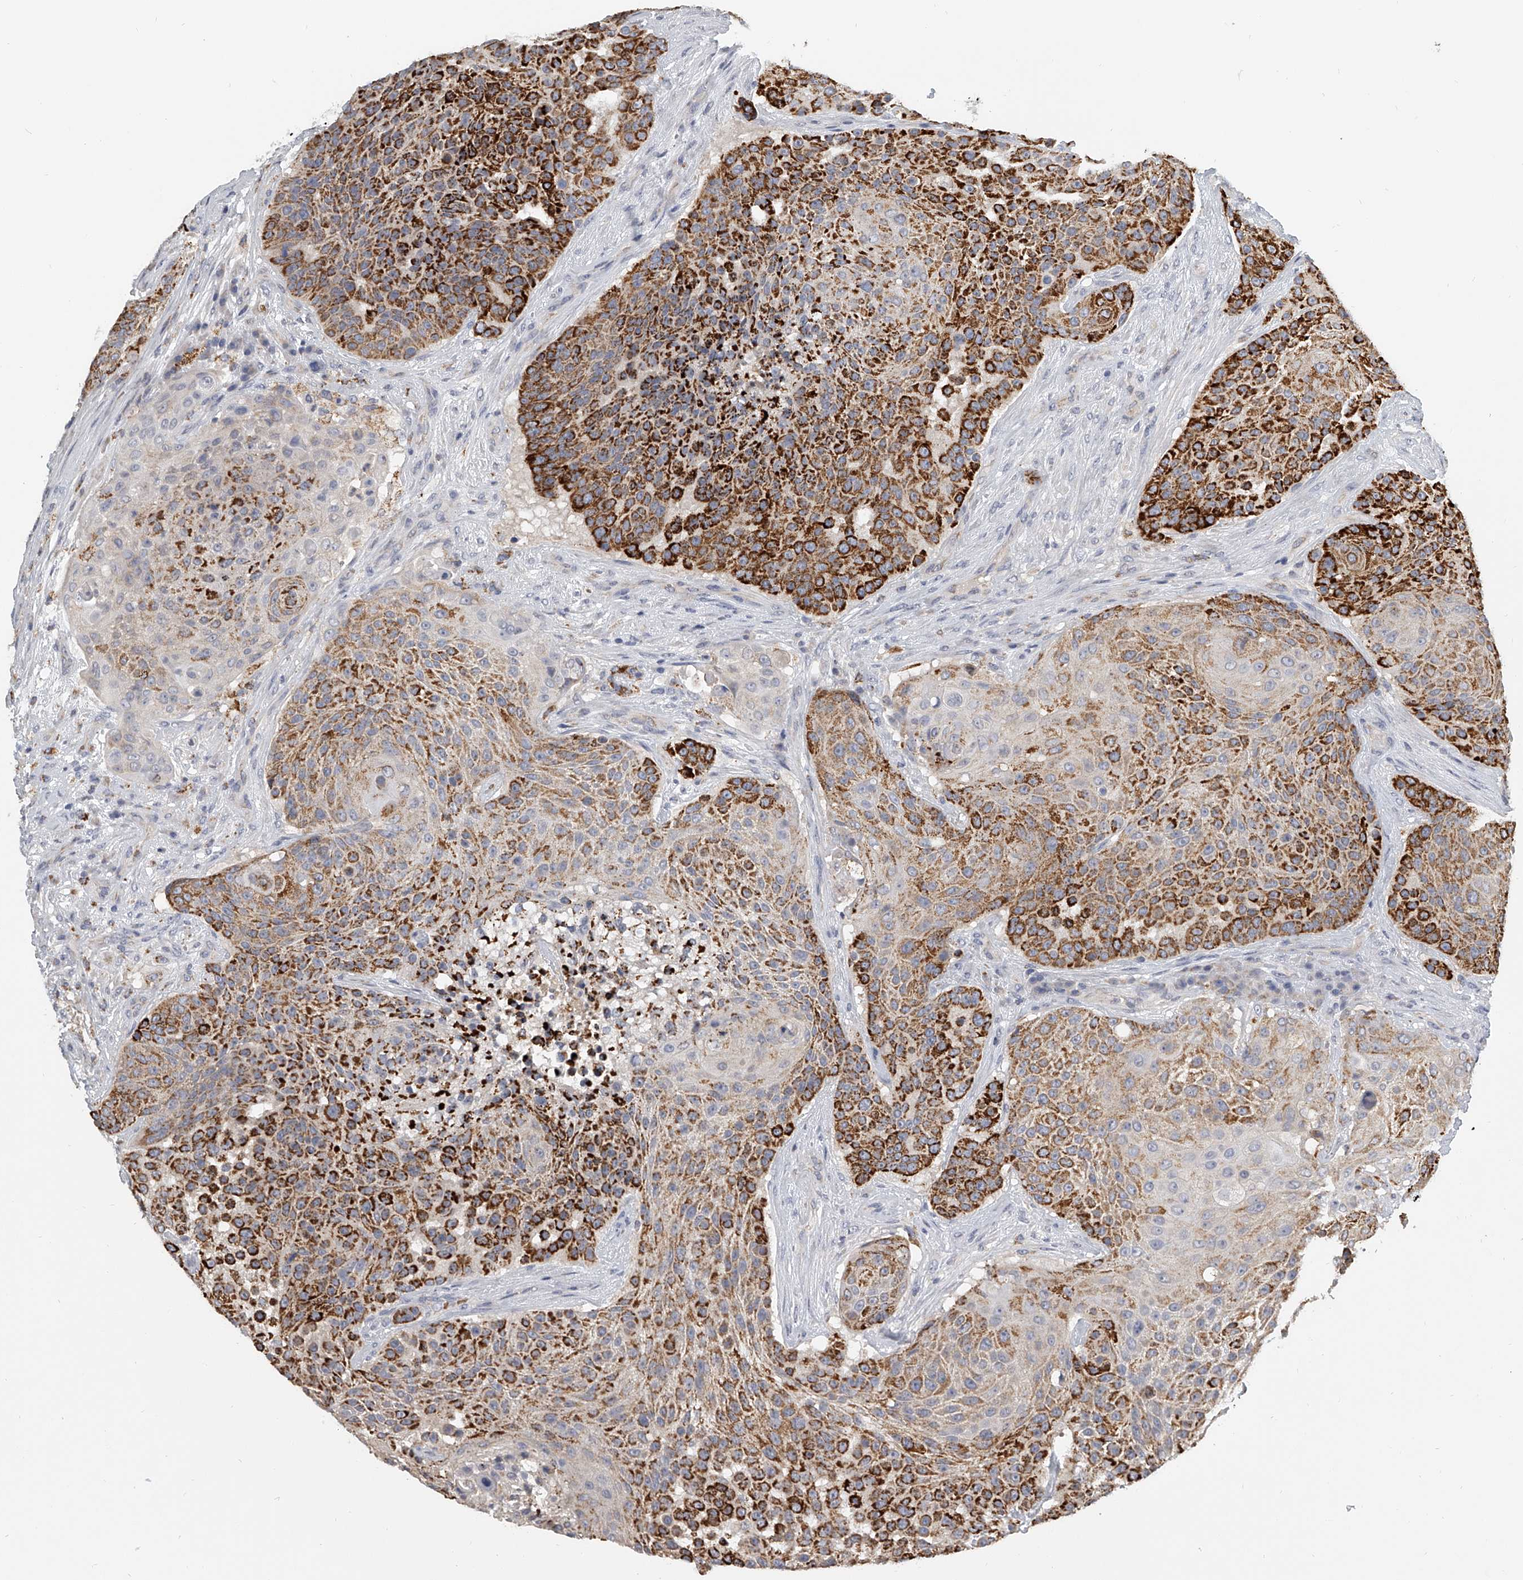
{"staining": {"intensity": "strong", "quantity": "25%-75%", "location": "cytoplasmic/membranous"}, "tissue": "urothelial cancer", "cell_type": "Tumor cells", "image_type": "cancer", "snomed": [{"axis": "morphology", "description": "Urothelial carcinoma, High grade"}, {"axis": "topography", "description": "Urinary bladder"}], "caption": "Strong cytoplasmic/membranous protein expression is appreciated in approximately 25%-75% of tumor cells in urothelial cancer. (Brightfield microscopy of DAB IHC at high magnification).", "gene": "KLHL7", "patient": {"sex": "female", "age": 63}}